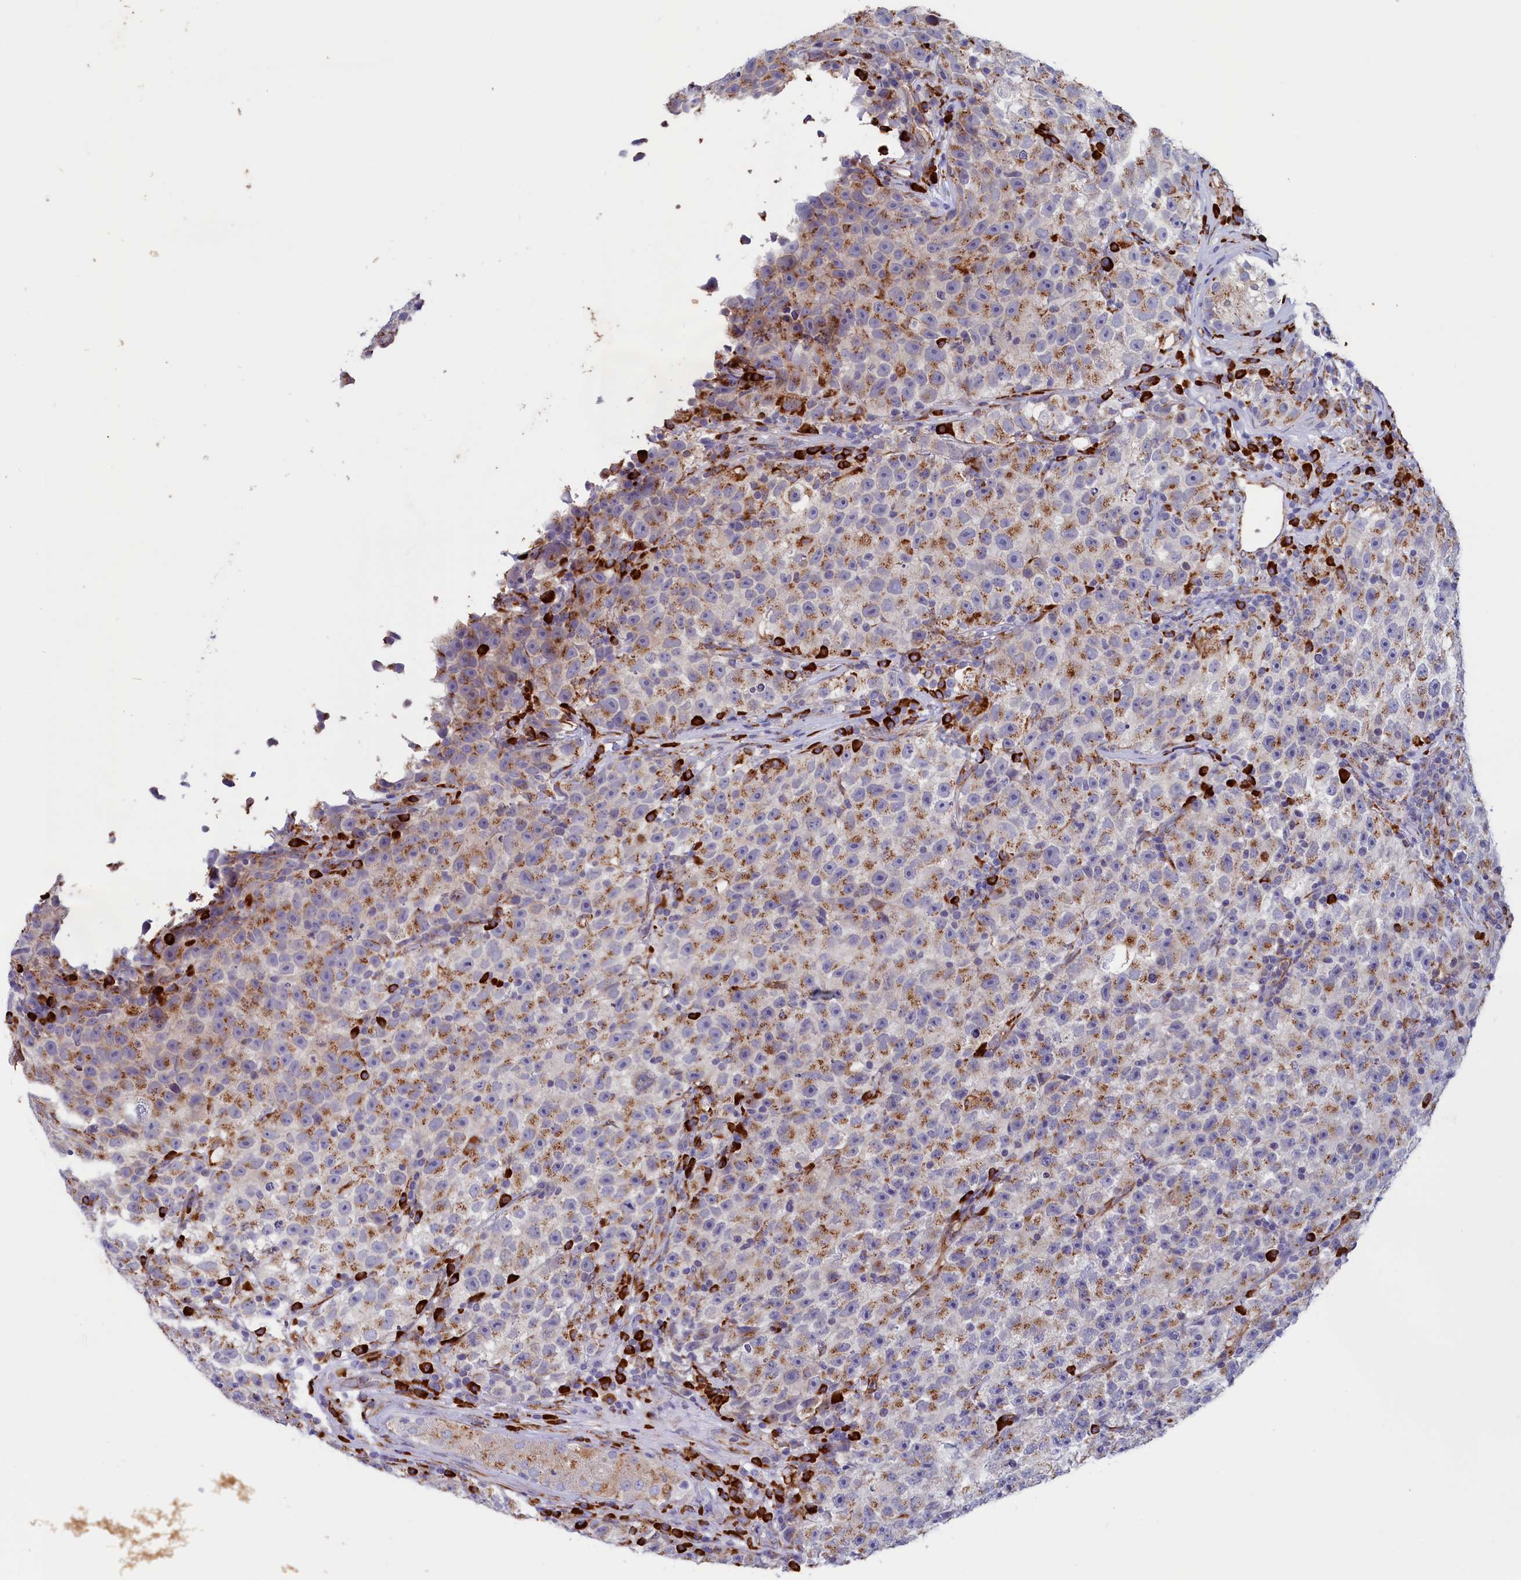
{"staining": {"intensity": "moderate", "quantity": "25%-75%", "location": "cytoplasmic/membranous"}, "tissue": "testis cancer", "cell_type": "Tumor cells", "image_type": "cancer", "snomed": [{"axis": "morphology", "description": "Seminoma, NOS"}, {"axis": "topography", "description": "Testis"}], "caption": "Immunohistochemical staining of human testis cancer (seminoma) displays medium levels of moderate cytoplasmic/membranous expression in approximately 25%-75% of tumor cells.", "gene": "CCDC68", "patient": {"sex": "male", "age": 22}}